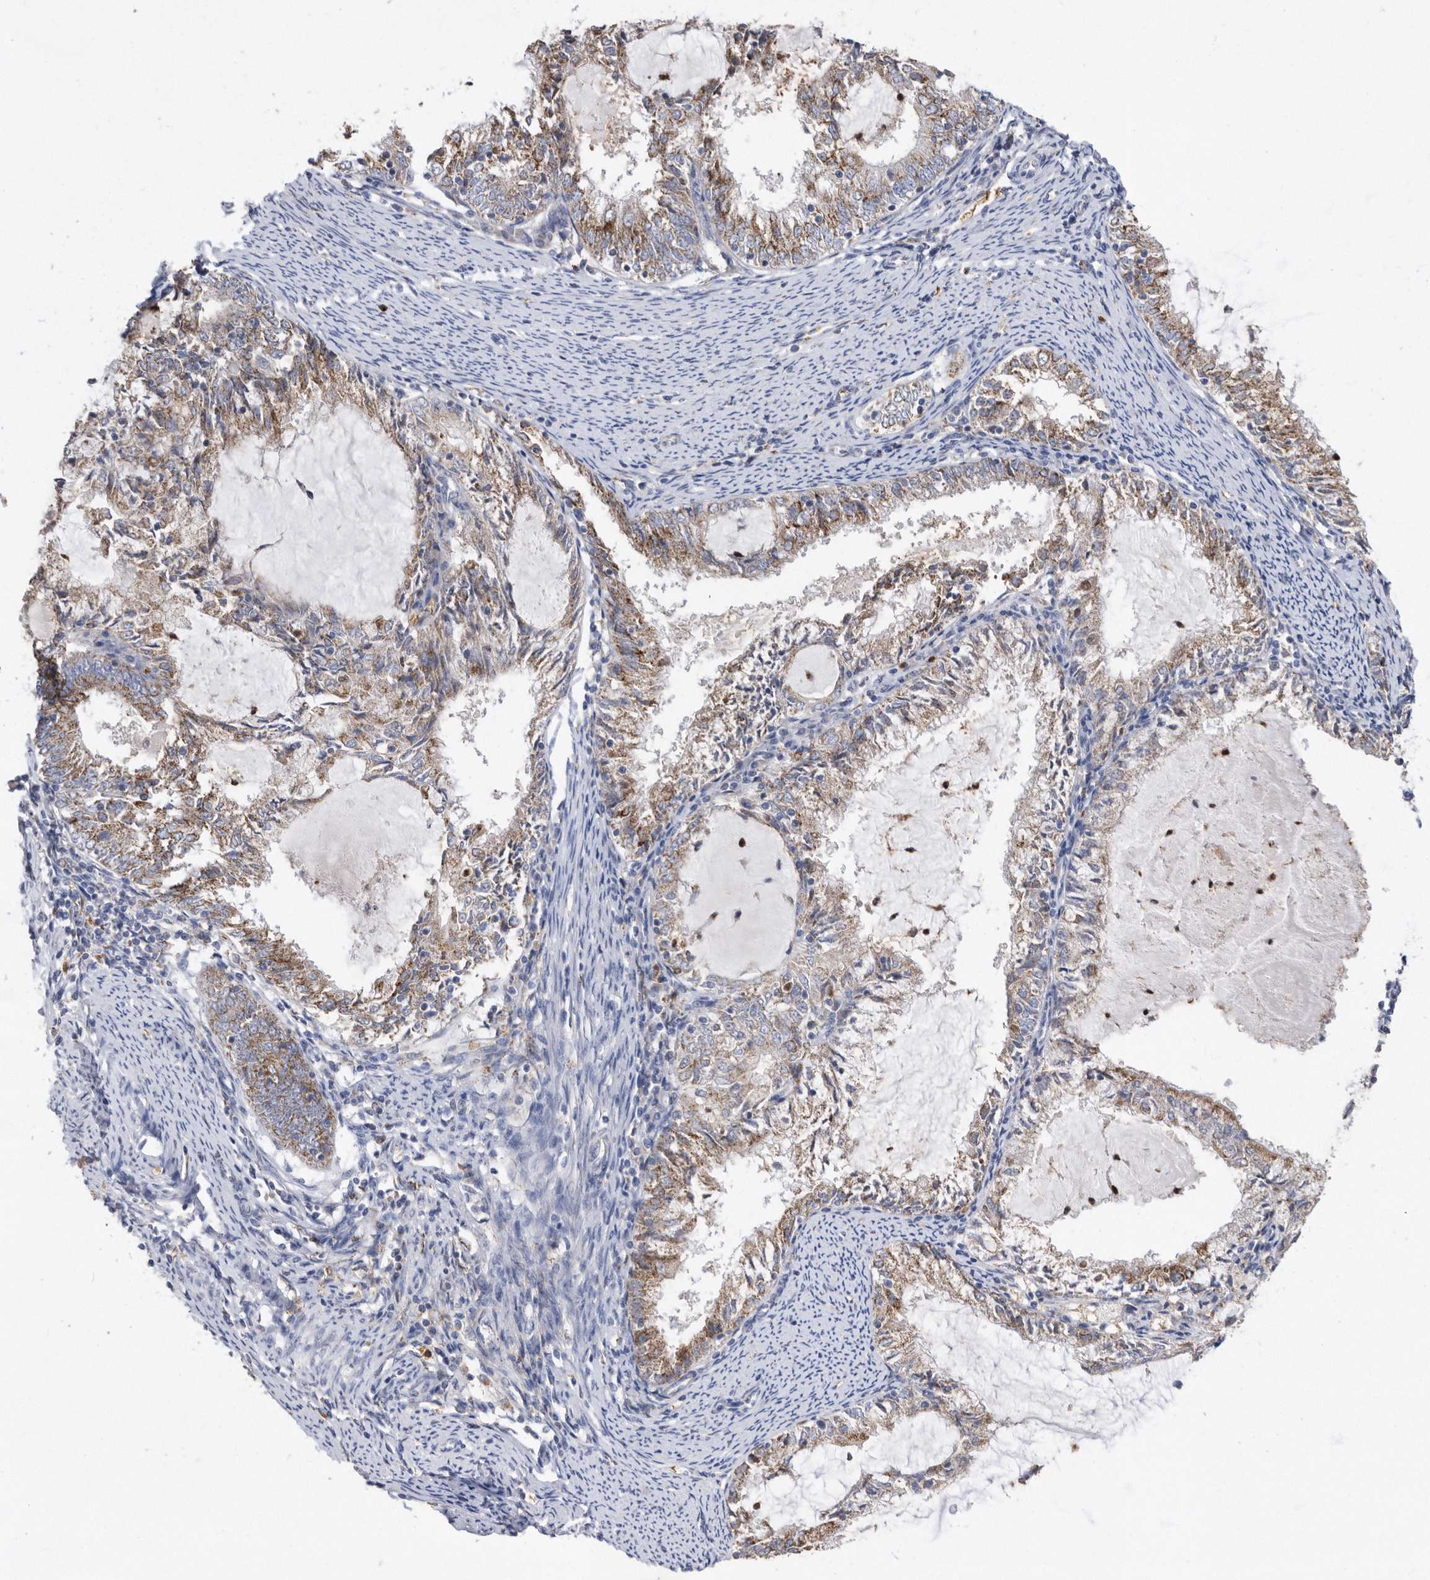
{"staining": {"intensity": "moderate", "quantity": ">75%", "location": "cytoplasmic/membranous"}, "tissue": "endometrial cancer", "cell_type": "Tumor cells", "image_type": "cancer", "snomed": [{"axis": "morphology", "description": "Adenocarcinoma, NOS"}, {"axis": "topography", "description": "Endometrium"}], "caption": "The photomicrograph exhibits immunohistochemical staining of endometrial cancer. There is moderate cytoplasmic/membranous staining is identified in approximately >75% of tumor cells. Using DAB (brown) and hematoxylin (blue) stains, captured at high magnification using brightfield microscopy.", "gene": "CRISPLD2", "patient": {"sex": "female", "age": 57}}